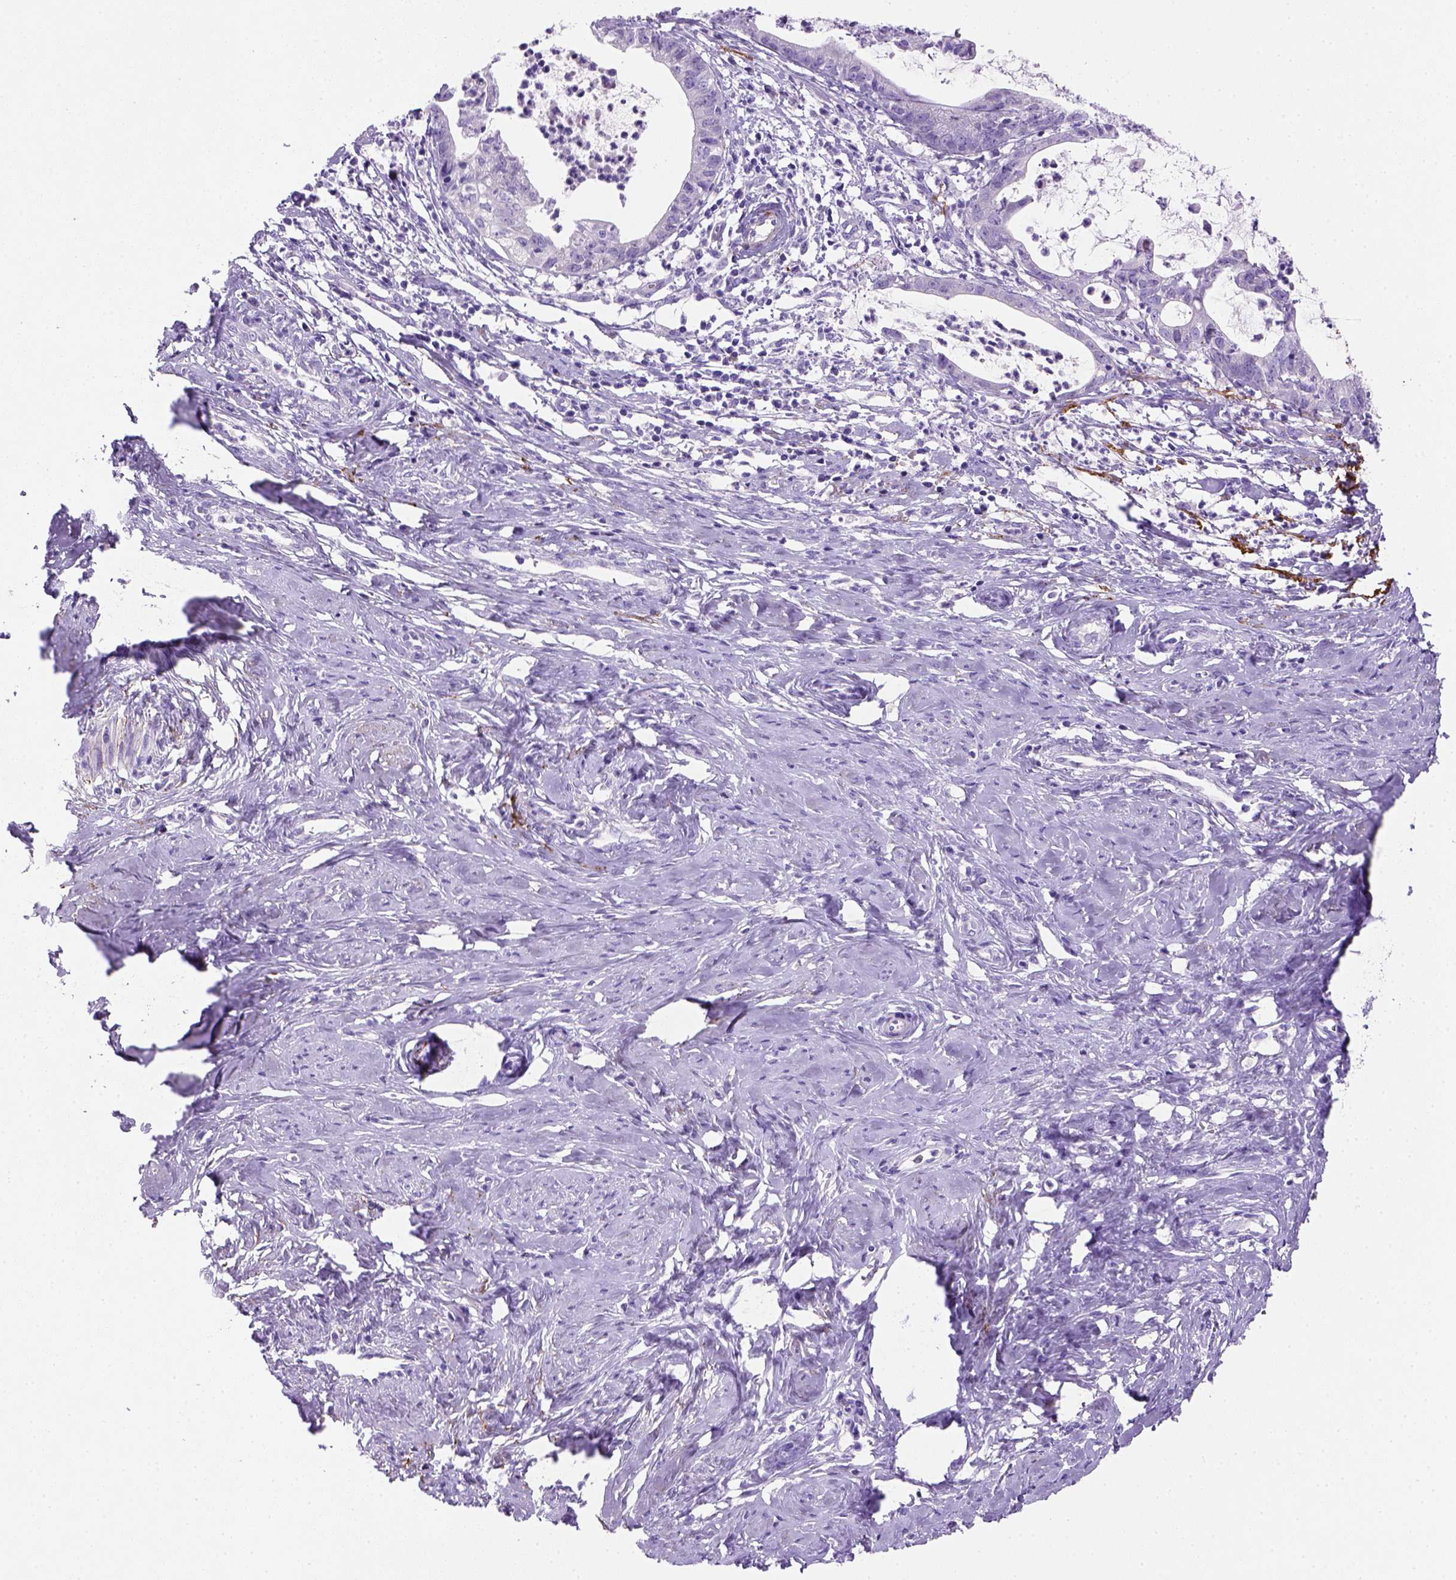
{"staining": {"intensity": "negative", "quantity": "none", "location": "none"}, "tissue": "cervical cancer", "cell_type": "Tumor cells", "image_type": "cancer", "snomed": [{"axis": "morphology", "description": "Normal tissue, NOS"}, {"axis": "morphology", "description": "Adenocarcinoma, NOS"}, {"axis": "topography", "description": "Cervix"}], "caption": "IHC histopathology image of adenocarcinoma (cervical) stained for a protein (brown), which exhibits no positivity in tumor cells.", "gene": "SIRPD", "patient": {"sex": "female", "age": 38}}